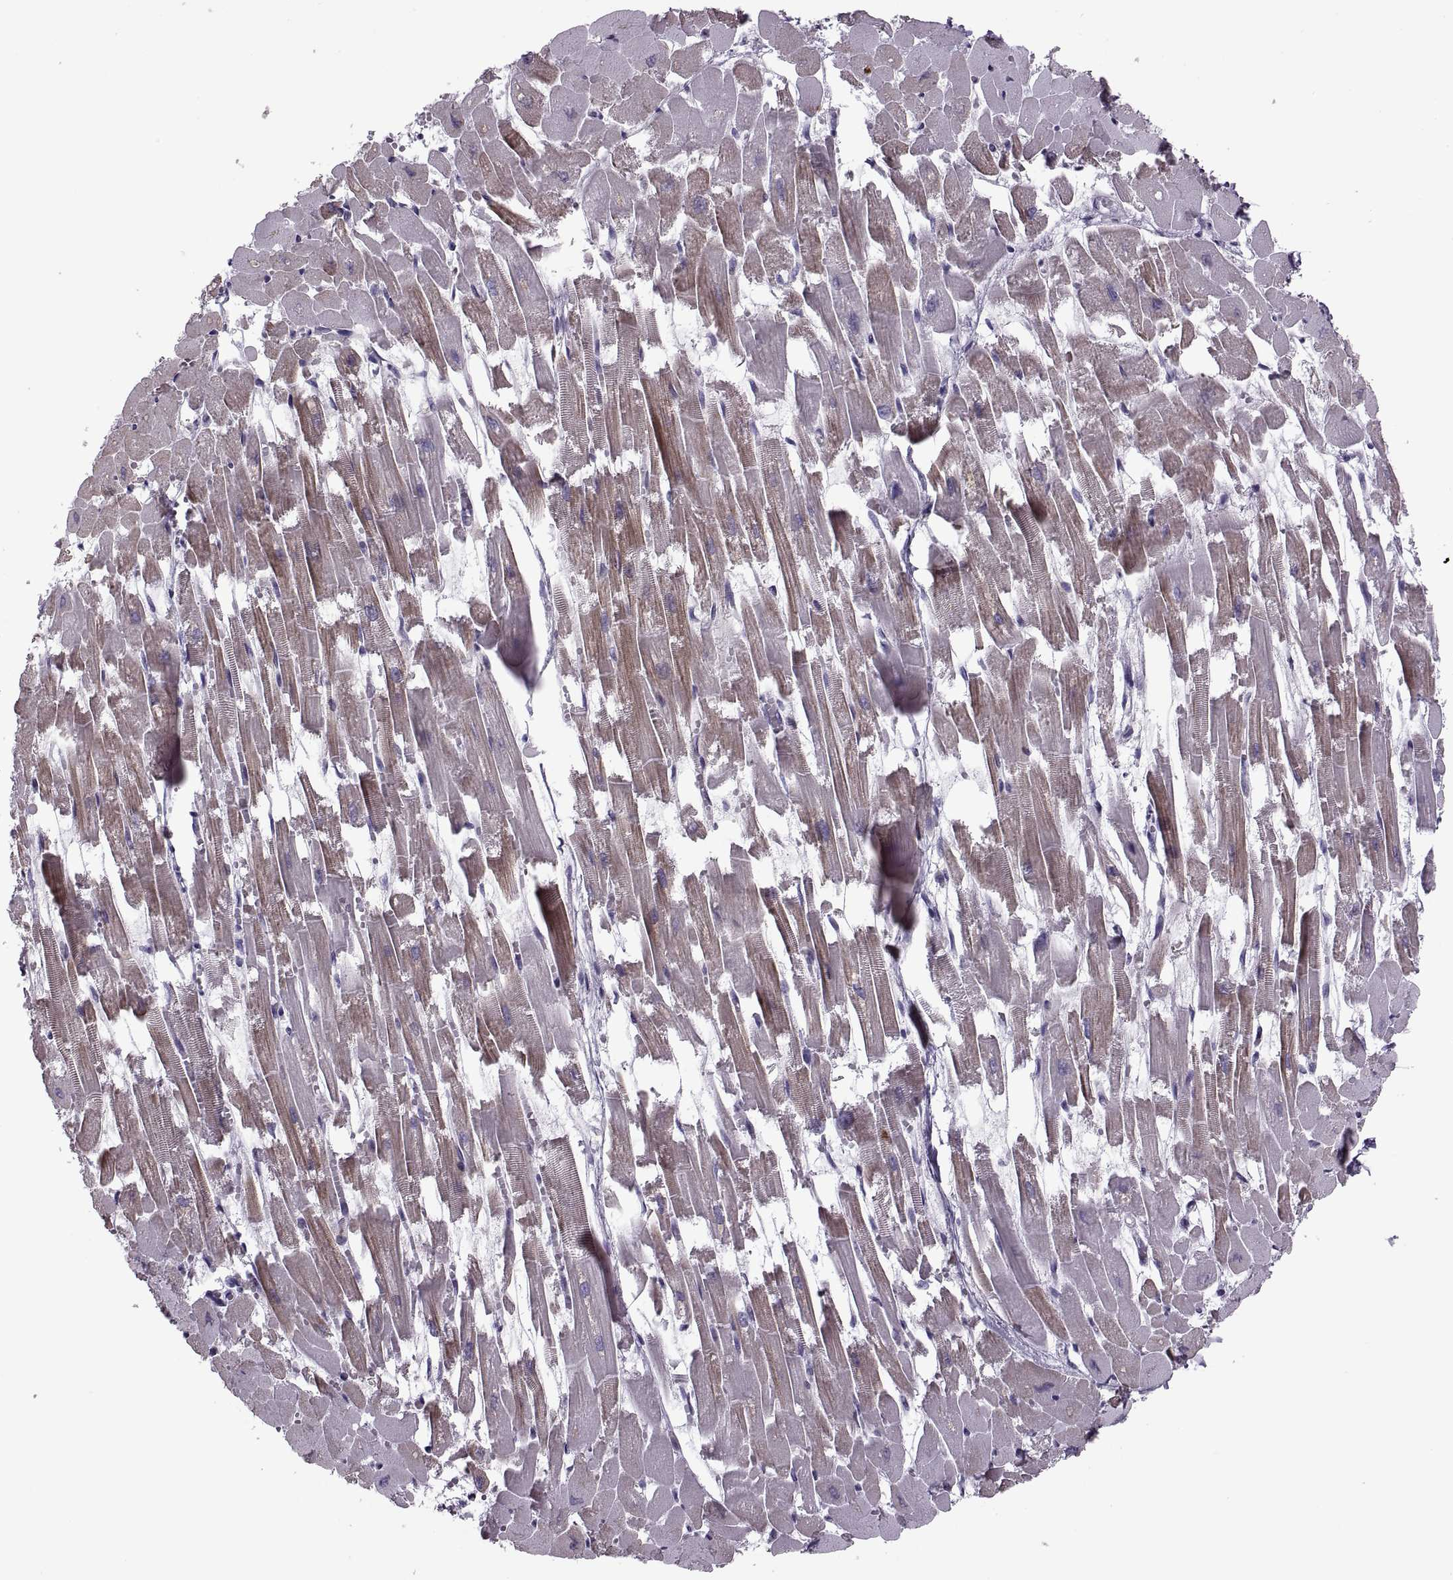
{"staining": {"intensity": "moderate", "quantity": "<25%", "location": "cytoplasmic/membranous"}, "tissue": "heart muscle", "cell_type": "Cardiomyocytes", "image_type": "normal", "snomed": [{"axis": "morphology", "description": "Normal tissue, NOS"}, {"axis": "topography", "description": "Heart"}], "caption": "Protein expression analysis of unremarkable human heart muscle reveals moderate cytoplasmic/membranous expression in about <25% of cardiomyocytes.", "gene": "PRSS37", "patient": {"sex": "female", "age": 52}}